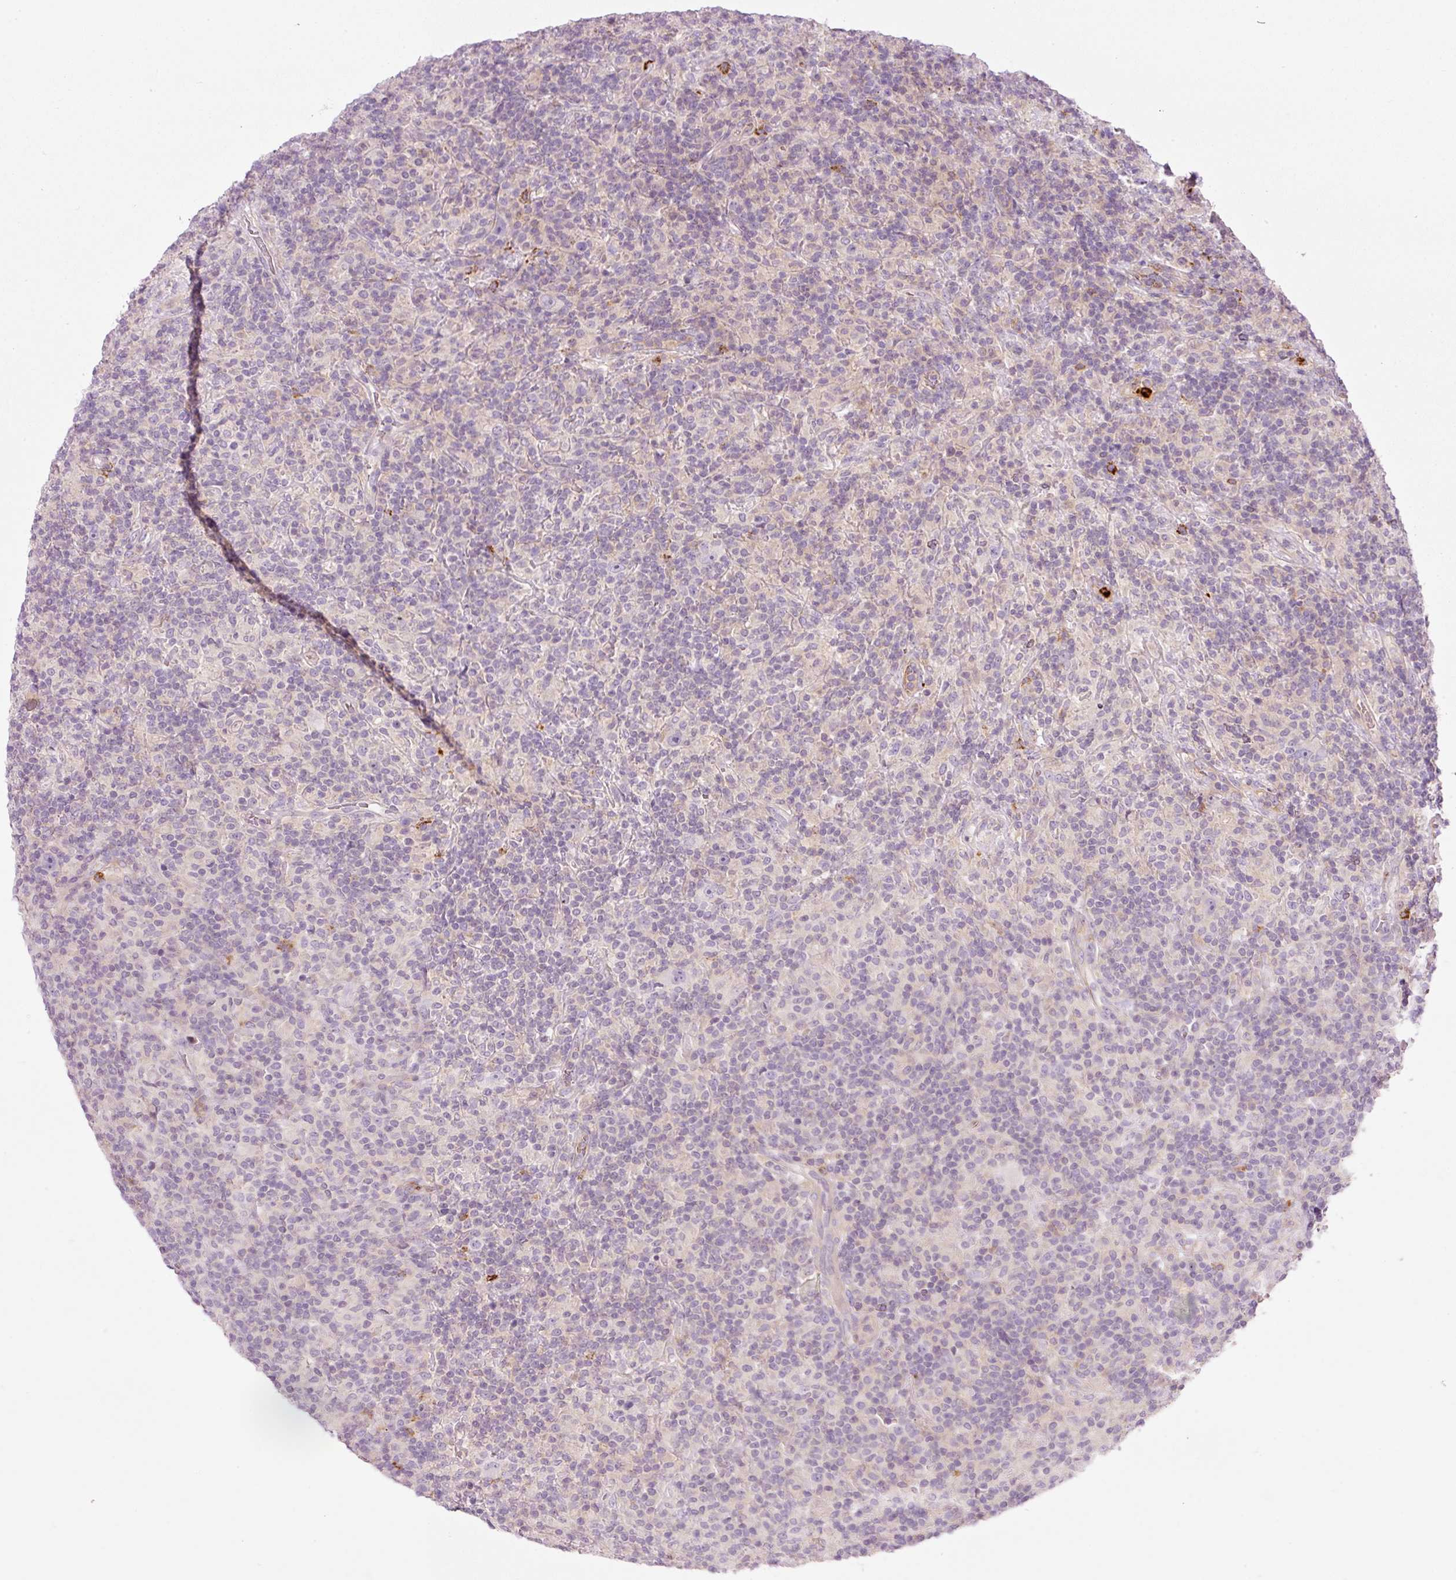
{"staining": {"intensity": "negative", "quantity": "none", "location": "none"}, "tissue": "lymphoma", "cell_type": "Tumor cells", "image_type": "cancer", "snomed": [{"axis": "morphology", "description": "Hodgkin's disease, NOS"}, {"axis": "topography", "description": "Lymph node"}], "caption": "This is an immunohistochemistry (IHC) image of lymphoma. There is no staining in tumor cells.", "gene": "MAP3K3", "patient": {"sex": "male", "age": 70}}